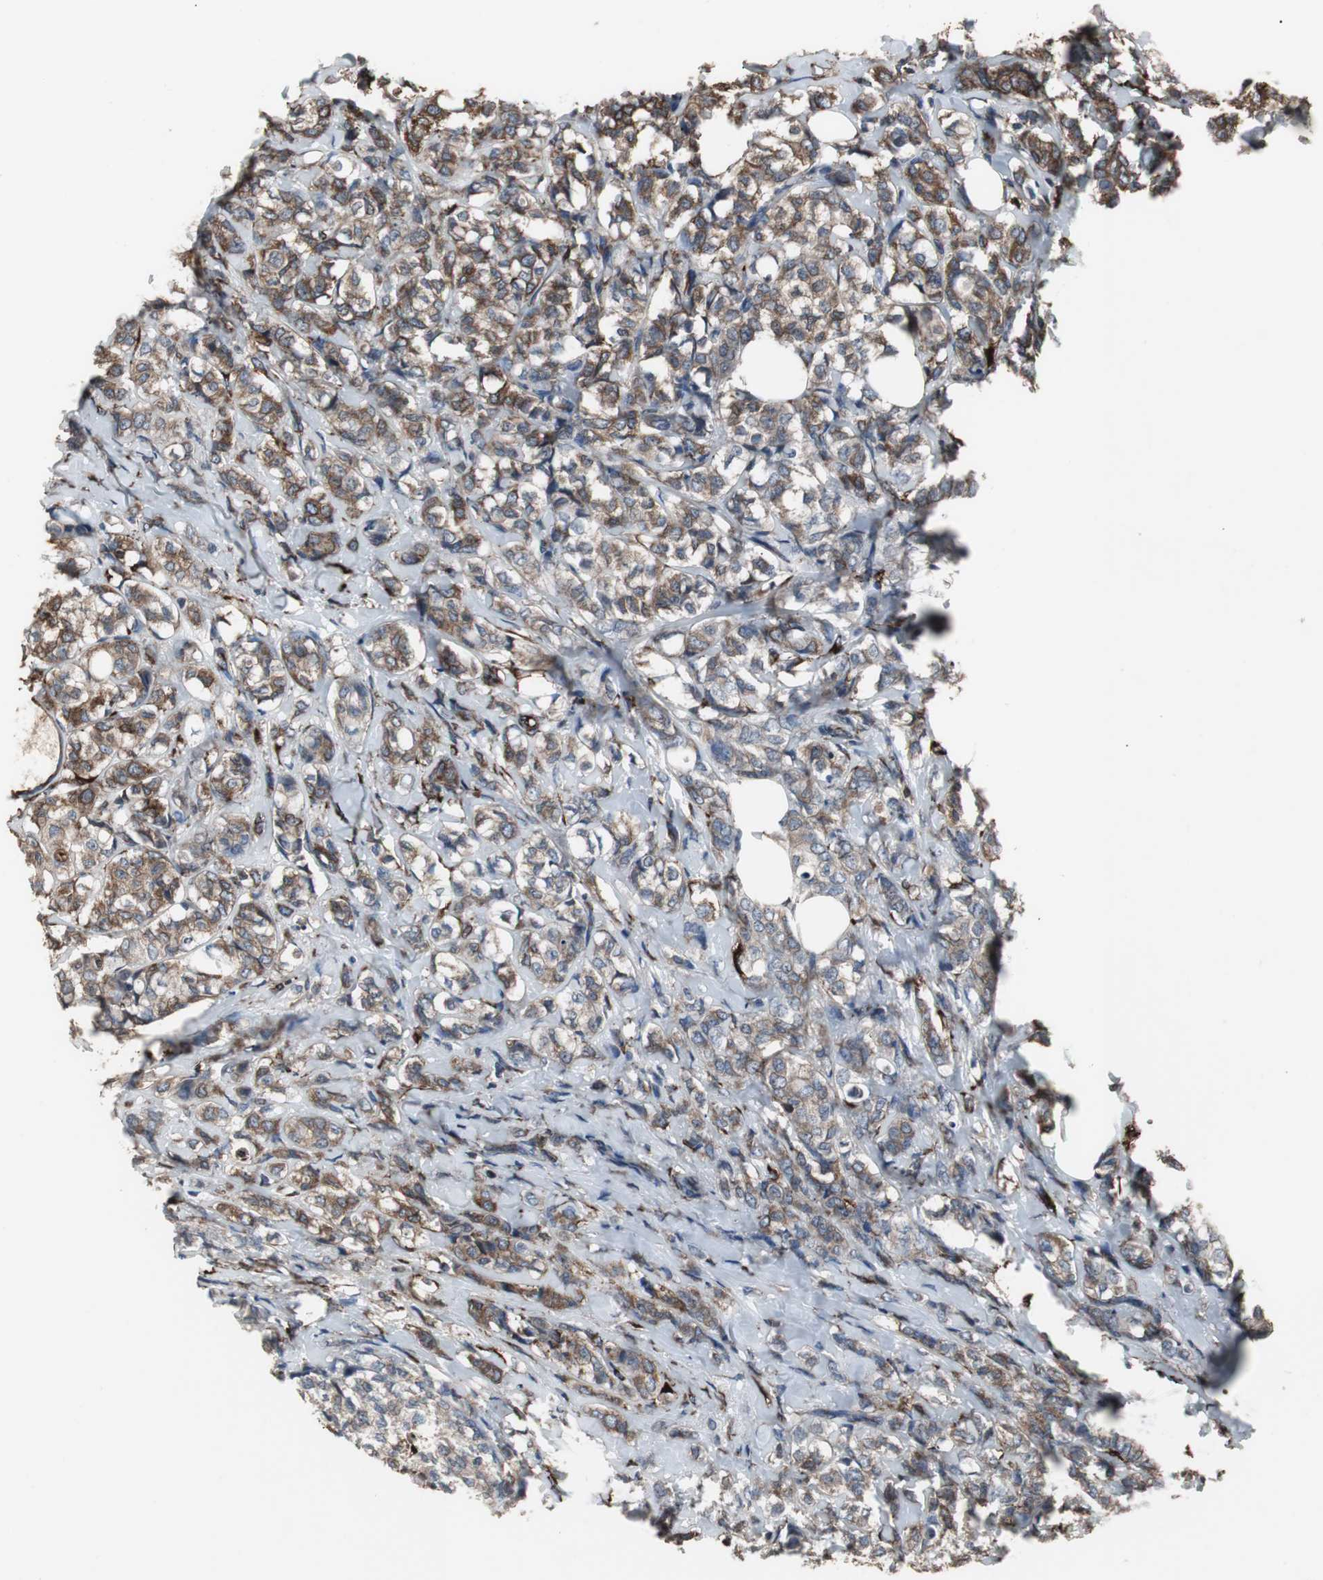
{"staining": {"intensity": "moderate", "quantity": ">75%", "location": "cytoplasmic/membranous"}, "tissue": "breast cancer", "cell_type": "Tumor cells", "image_type": "cancer", "snomed": [{"axis": "morphology", "description": "Lobular carcinoma"}, {"axis": "topography", "description": "Breast"}], "caption": "A micrograph of human breast cancer (lobular carcinoma) stained for a protein shows moderate cytoplasmic/membranous brown staining in tumor cells.", "gene": "CALU", "patient": {"sex": "female", "age": 60}}